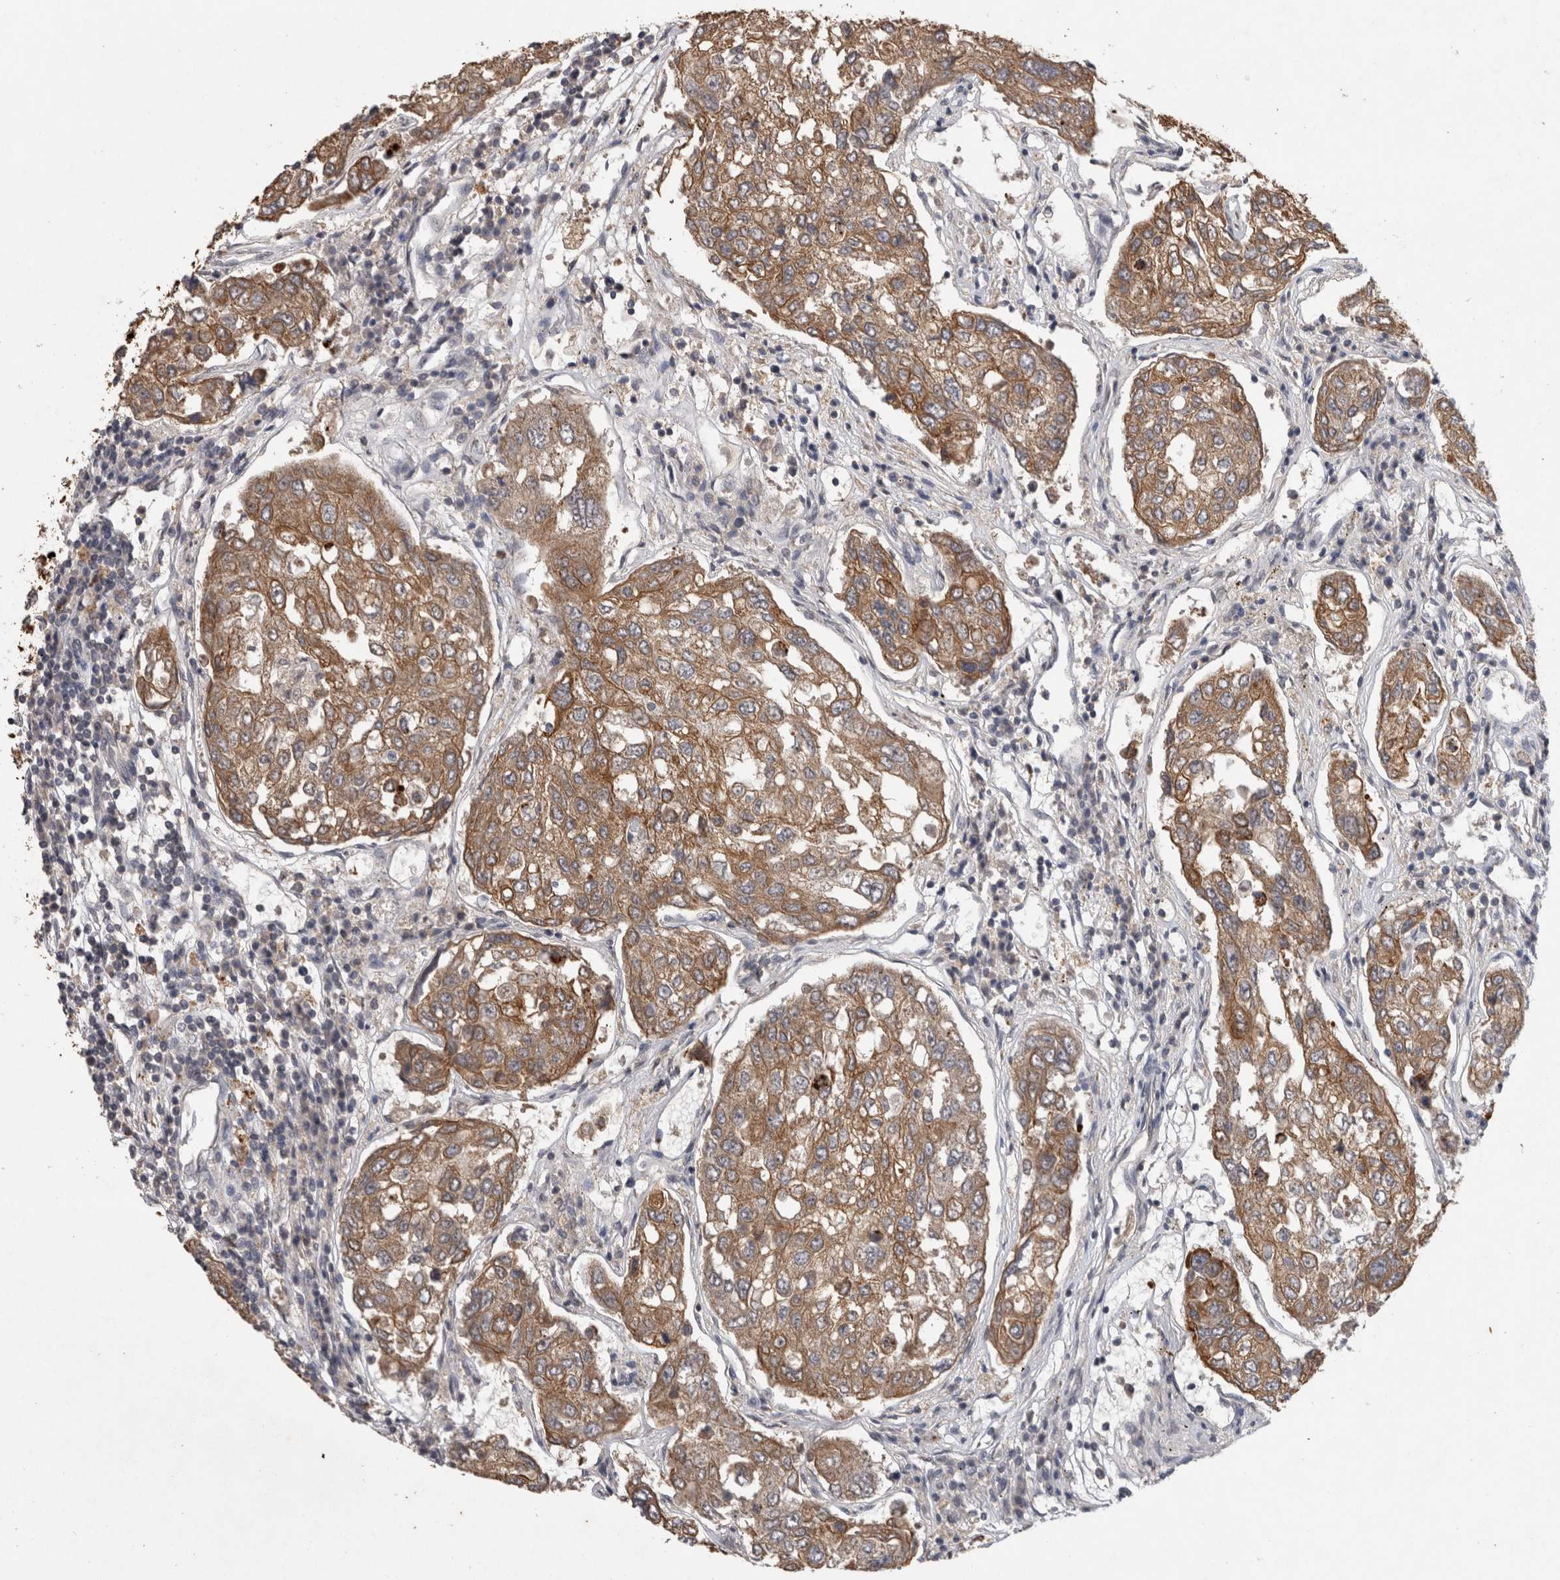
{"staining": {"intensity": "moderate", "quantity": ">75%", "location": "cytoplasmic/membranous"}, "tissue": "urothelial cancer", "cell_type": "Tumor cells", "image_type": "cancer", "snomed": [{"axis": "morphology", "description": "Urothelial carcinoma, High grade"}, {"axis": "topography", "description": "Lymph node"}, {"axis": "topography", "description": "Urinary bladder"}], "caption": "Human urothelial carcinoma (high-grade) stained with a brown dye displays moderate cytoplasmic/membranous positive positivity in about >75% of tumor cells.", "gene": "RHPN1", "patient": {"sex": "male", "age": 51}}